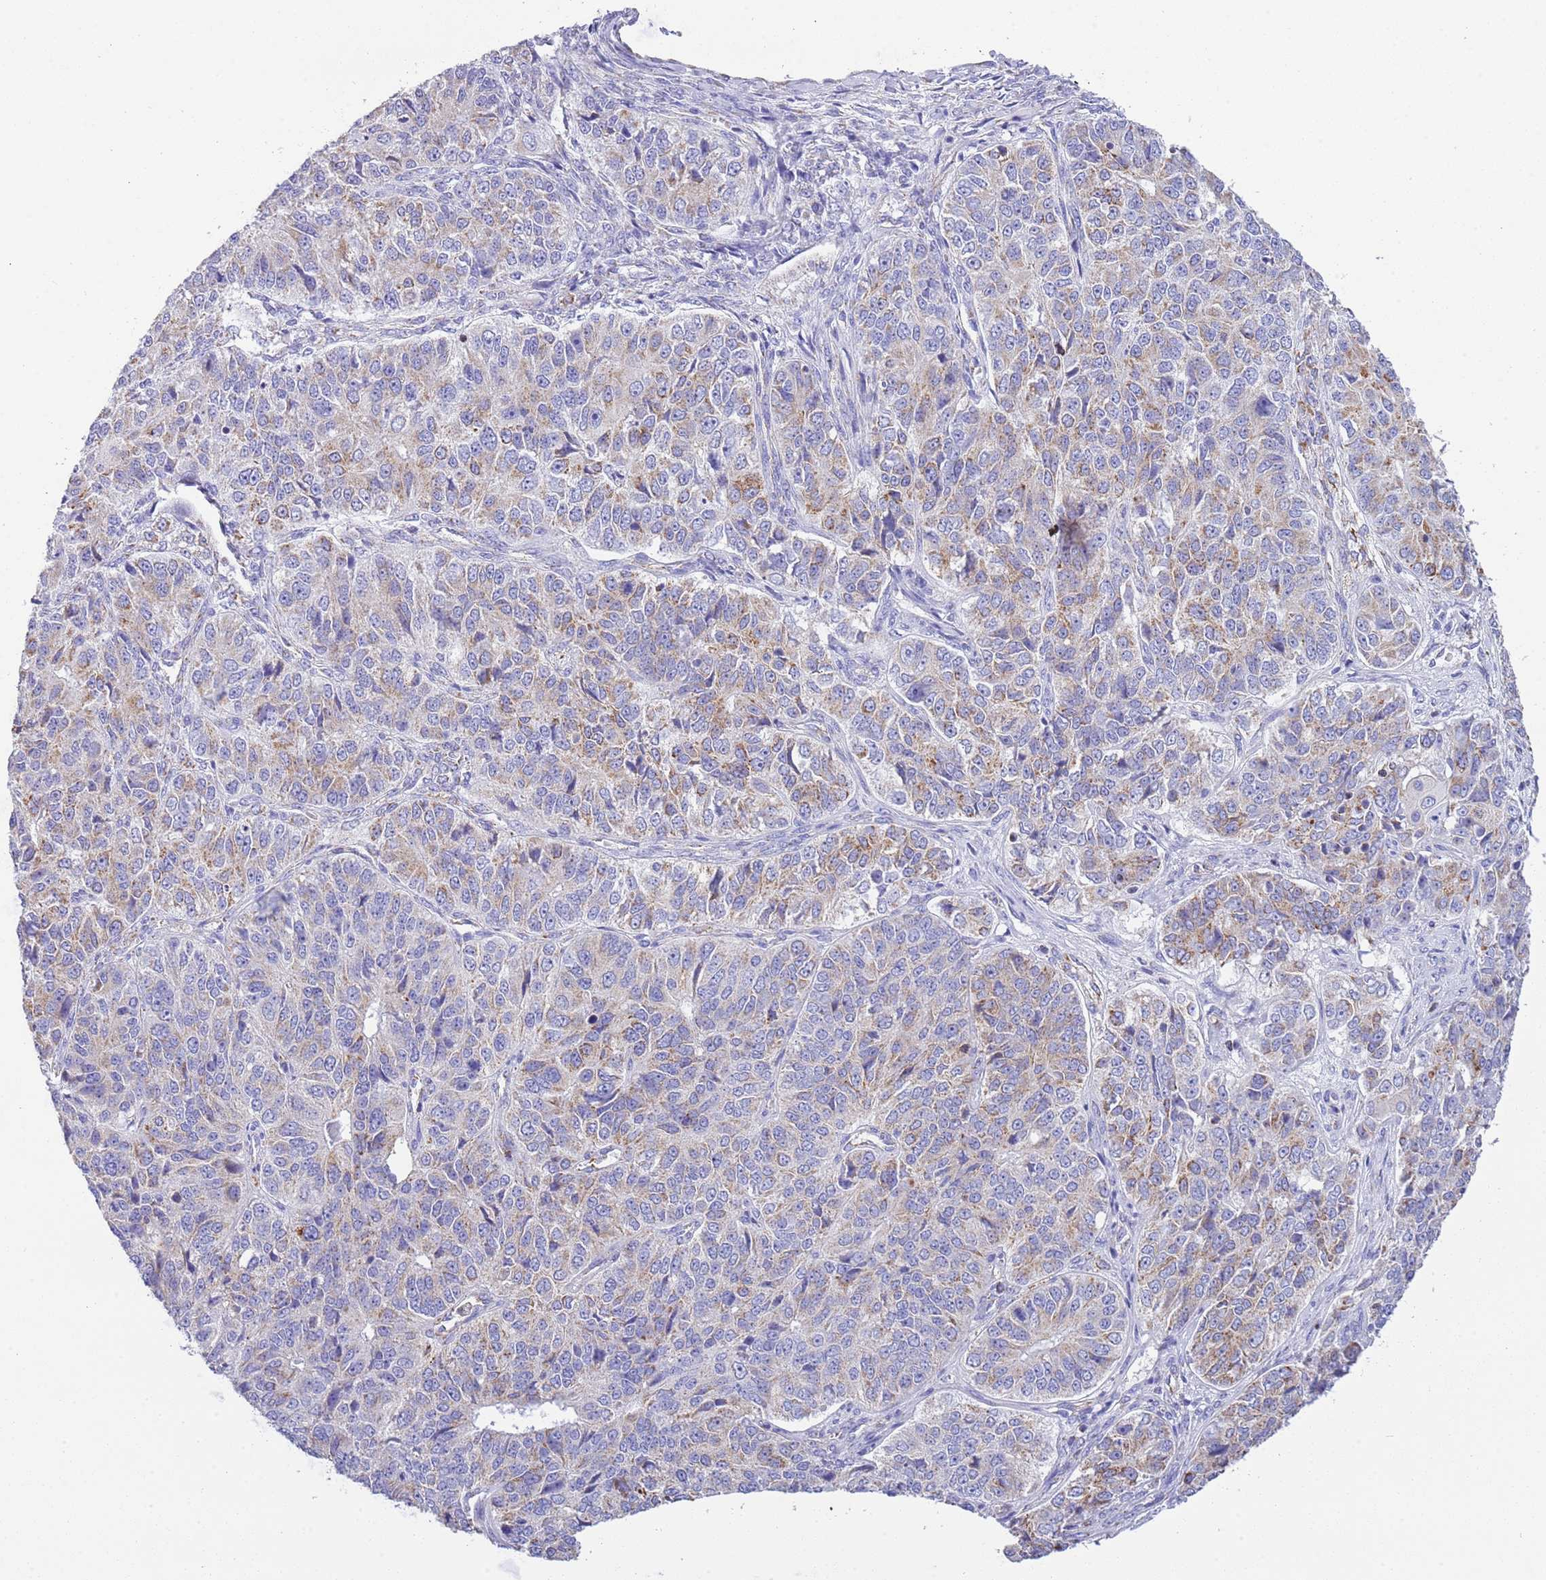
{"staining": {"intensity": "weak", "quantity": "25%-75%", "location": "cytoplasmic/membranous"}, "tissue": "ovarian cancer", "cell_type": "Tumor cells", "image_type": "cancer", "snomed": [{"axis": "morphology", "description": "Carcinoma, endometroid"}, {"axis": "topography", "description": "Ovary"}], "caption": "A high-resolution image shows immunohistochemistry staining of endometroid carcinoma (ovarian), which demonstrates weak cytoplasmic/membranous staining in approximately 25%-75% of tumor cells.", "gene": "SUCLG2", "patient": {"sex": "female", "age": 51}}